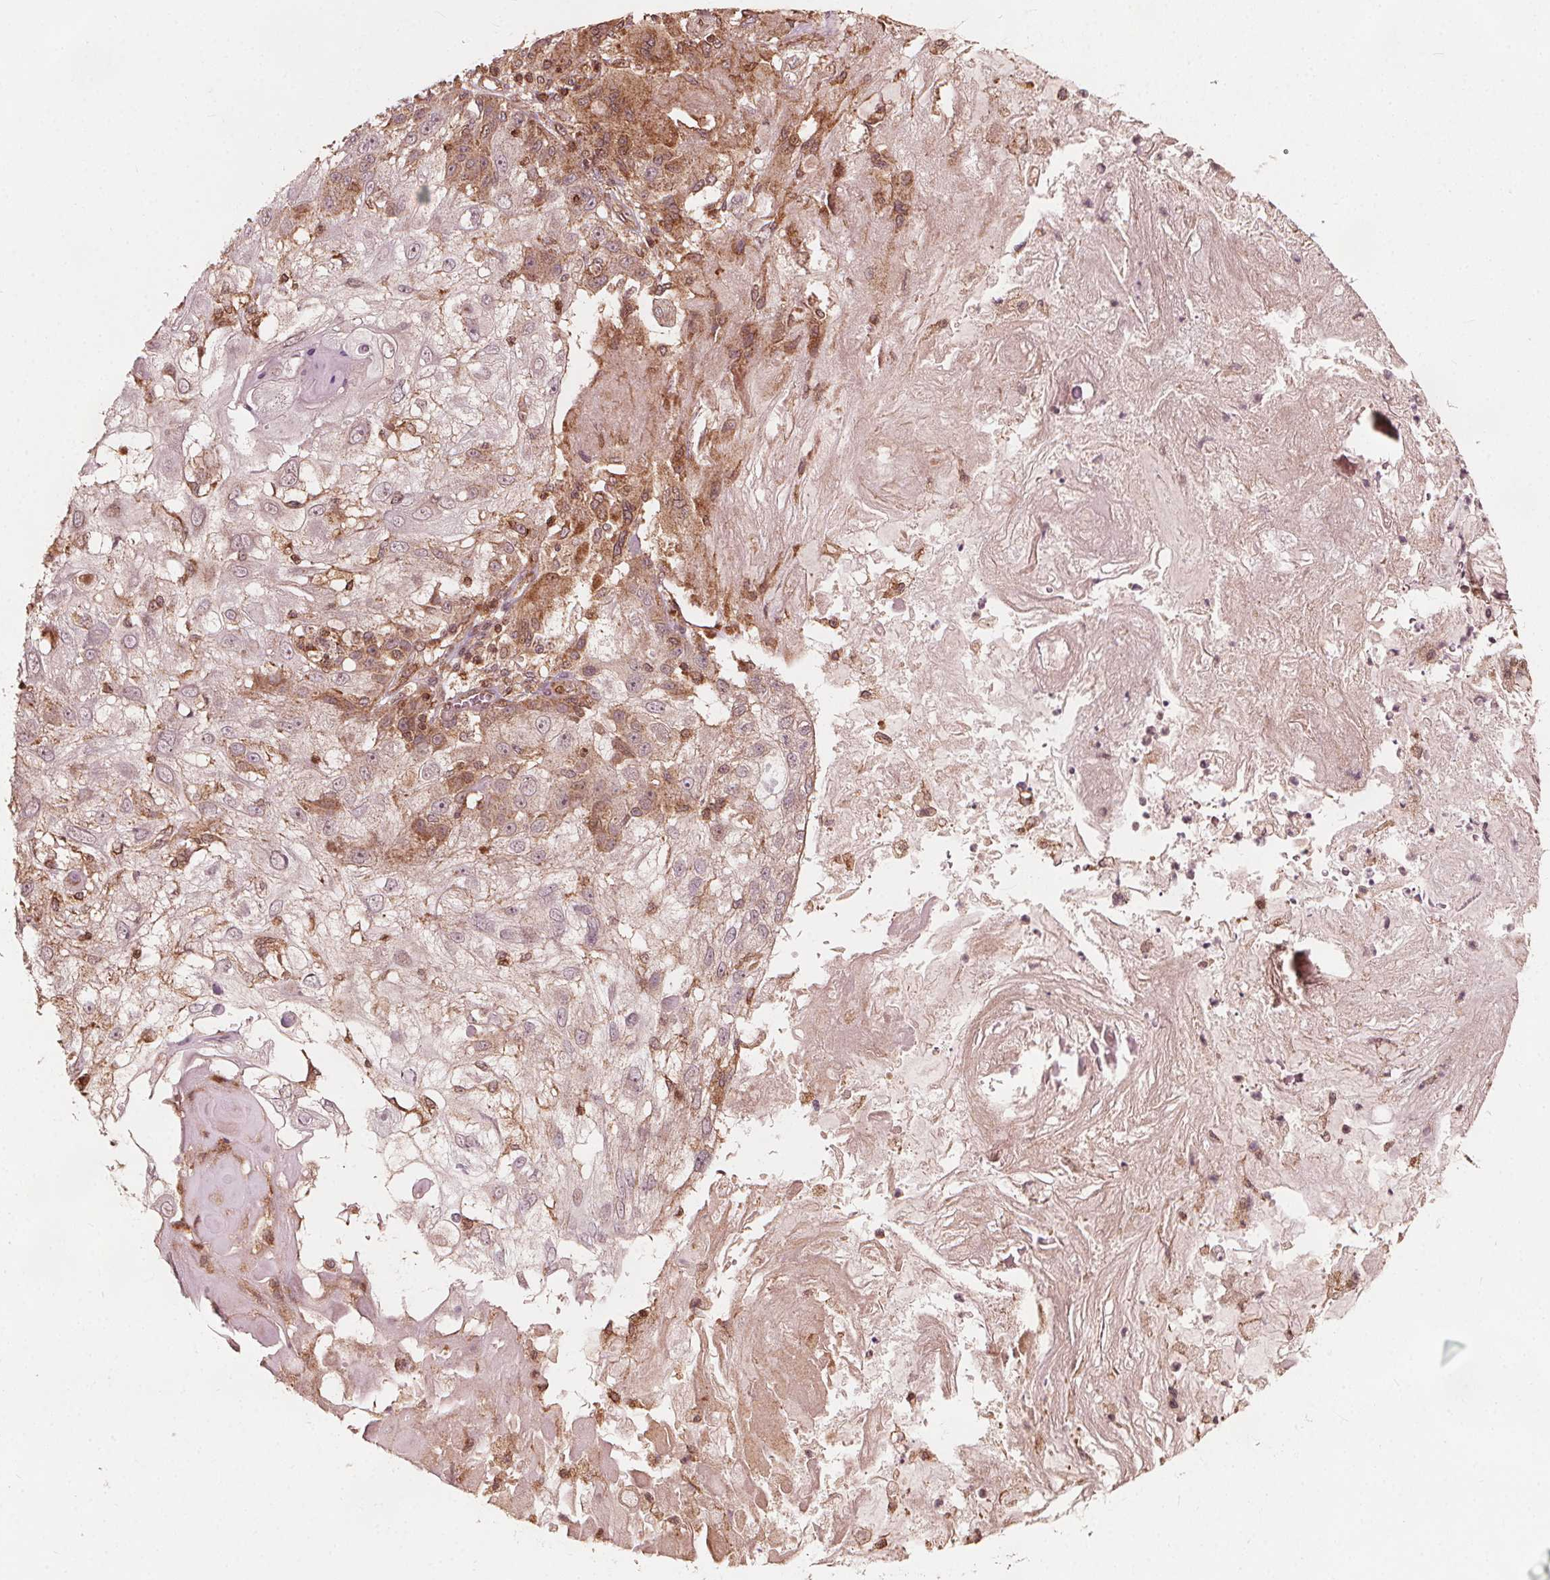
{"staining": {"intensity": "moderate", "quantity": "25%-75%", "location": "cytoplasmic/membranous"}, "tissue": "skin cancer", "cell_type": "Tumor cells", "image_type": "cancer", "snomed": [{"axis": "morphology", "description": "Normal tissue, NOS"}, {"axis": "morphology", "description": "Squamous cell carcinoma, NOS"}, {"axis": "topography", "description": "Skin"}], "caption": "Immunohistochemistry (IHC) micrograph of neoplastic tissue: skin cancer stained using immunohistochemistry exhibits medium levels of moderate protein expression localized specifically in the cytoplasmic/membranous of tumor cells, appearing as a cytoplasmic/membranous brown color.", "gene": "AIP", "patient": {"sex": "female", "age": 83}}